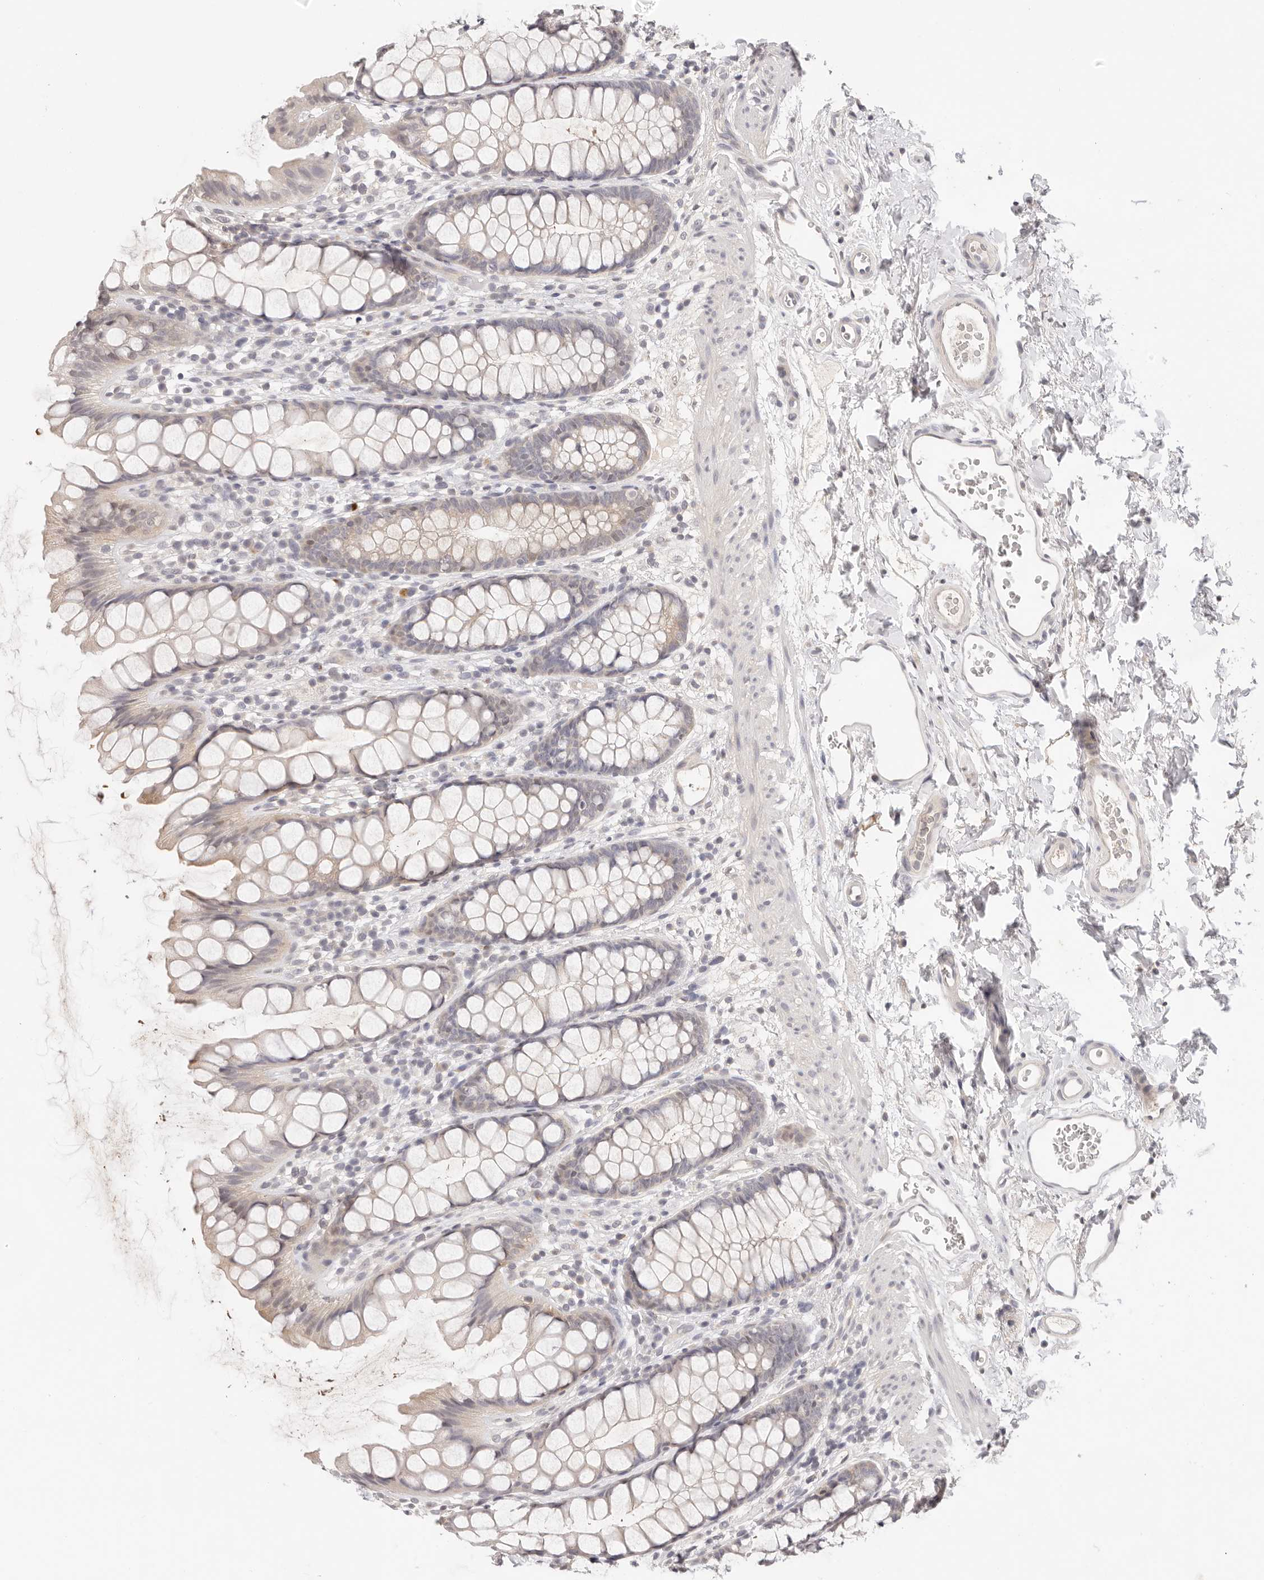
{"staining": {"intensity": "negative", "quantity": "none", "location": "none"}, "tissue": "rectum", "cell_type": "Glandular cells", "image_type": "normal", "snomed": [{"axis": "morphology", "description": "Normal tissue, NOS"}, {"axis": "topography", "description": "Rectum"}], "caption": "Glandular cells show no significant positivity in benign rectum.", "gene": "GGPS1", "patient": {"sex": "female", "age": 65}}